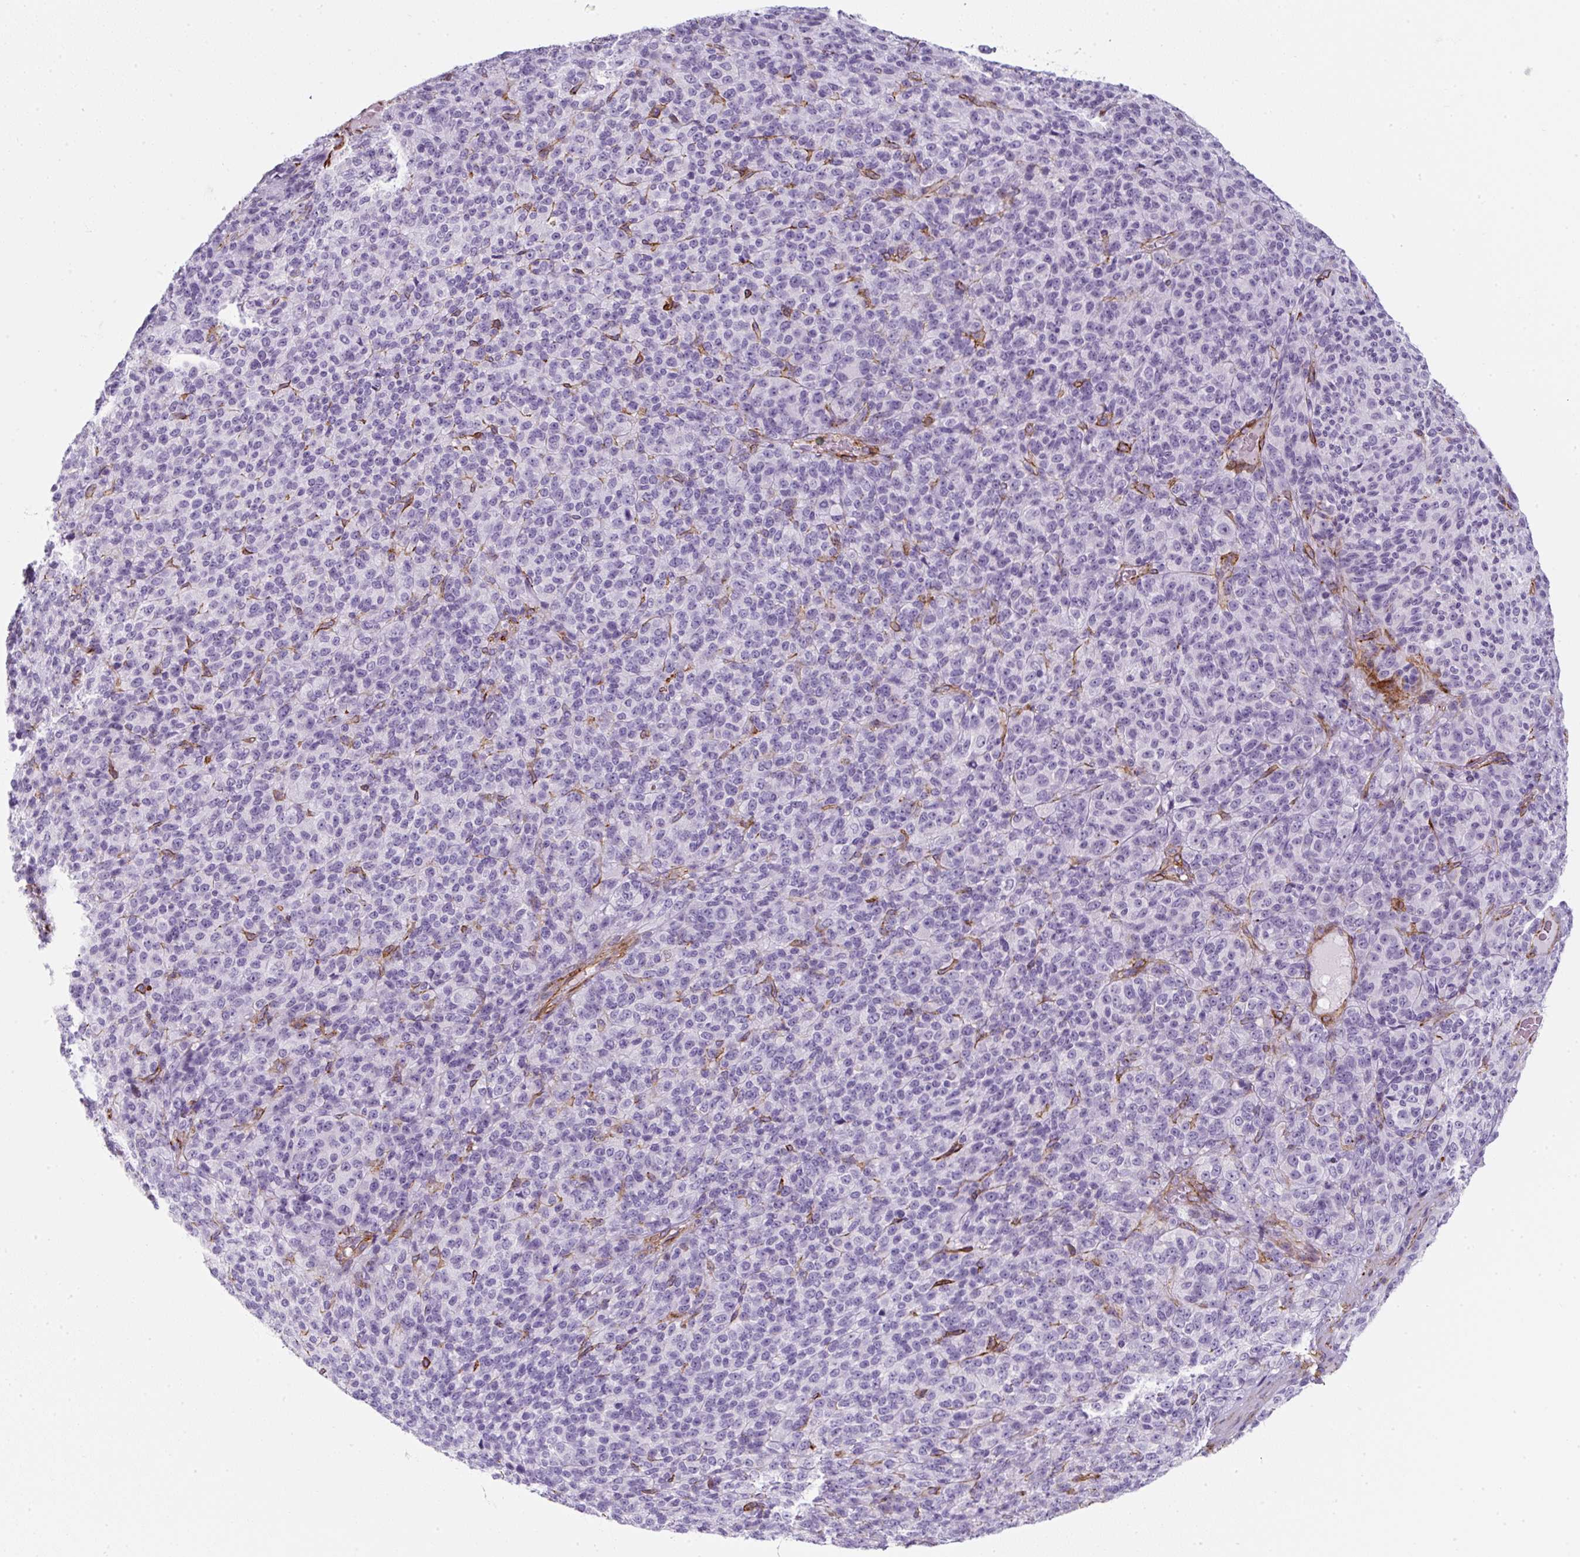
{"staining": {"intensity": "negative", "quantity": "none", "location": "none"}, "tissue": "melanoma", "cell_type": "Tumor cells", "image_type": "cancer", "snomed": [{"axis": "morphology", "description": "Malignant melanoma, Metastatic site"}, {"axis": "topography", "description": "Brain"}], "caption": "This is an immunohistochemistry (IHC) photomicrograph of malignant melanoma (metastatic site). There is no staining in tumor cells.", "gene": "CAVIN3", "patient": {"sex": "female", "age": 56}}